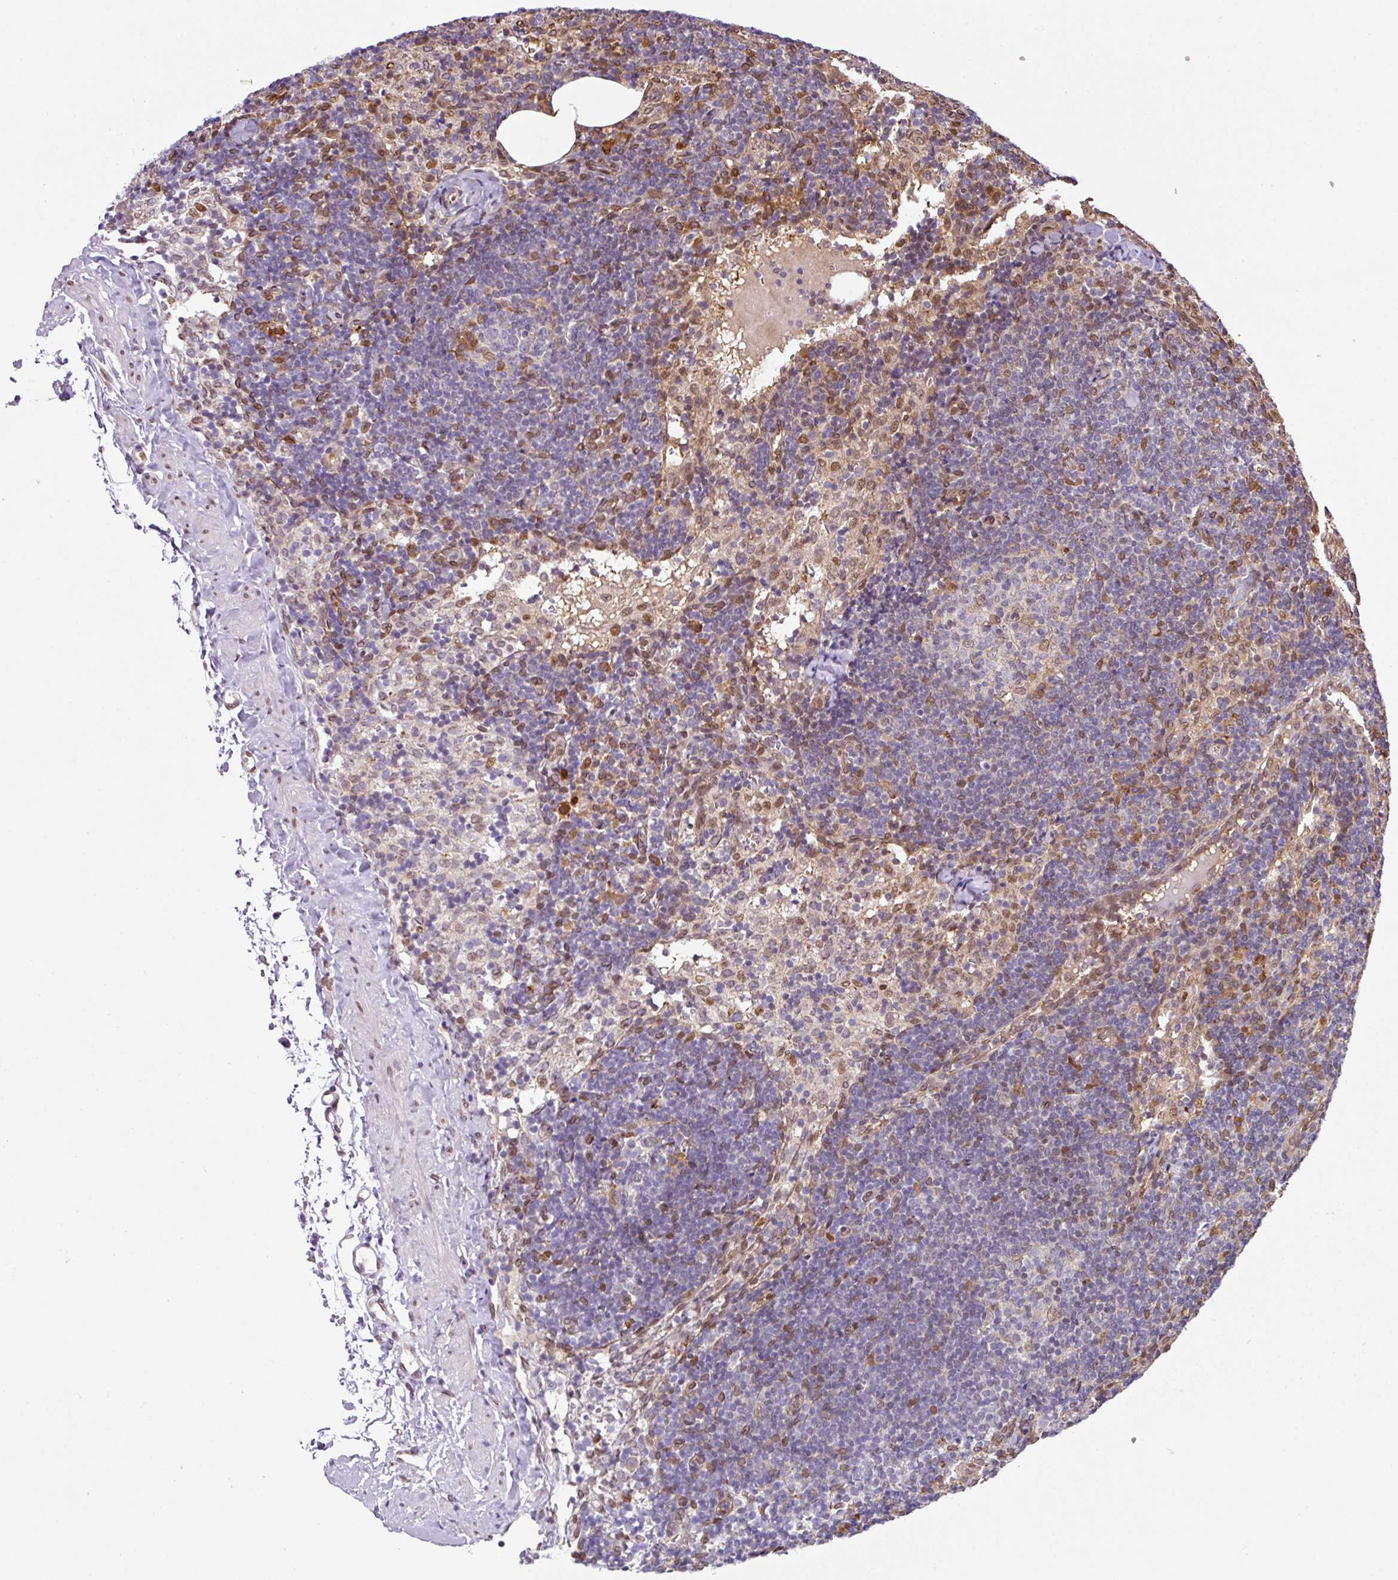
{"staining": {"intensity": "moderate", "quantity": "<25%", "location": "nuclear"}, "tissue": "lymph node", "cell_type": "Germinal center cells", "image_type": "normal", "snomed": [{"axis": "morphology", "description": "Normal tissue, NOS"}, {"axis": "topography", "description": "Lymph node"}], "caption": "Unremarkable lymph node exhibits moderate nuclear positivity in approximately <25% of germinal center cells The staining was performed using DAB (3,3'-diaminobenzidine) to visualize the protein expression in brown, while the nuclei were stained in blue with hematoxylin (Magnification: 20x)..", "gene": "PLK1", "patient": {"sex": "female", "age": 52}}